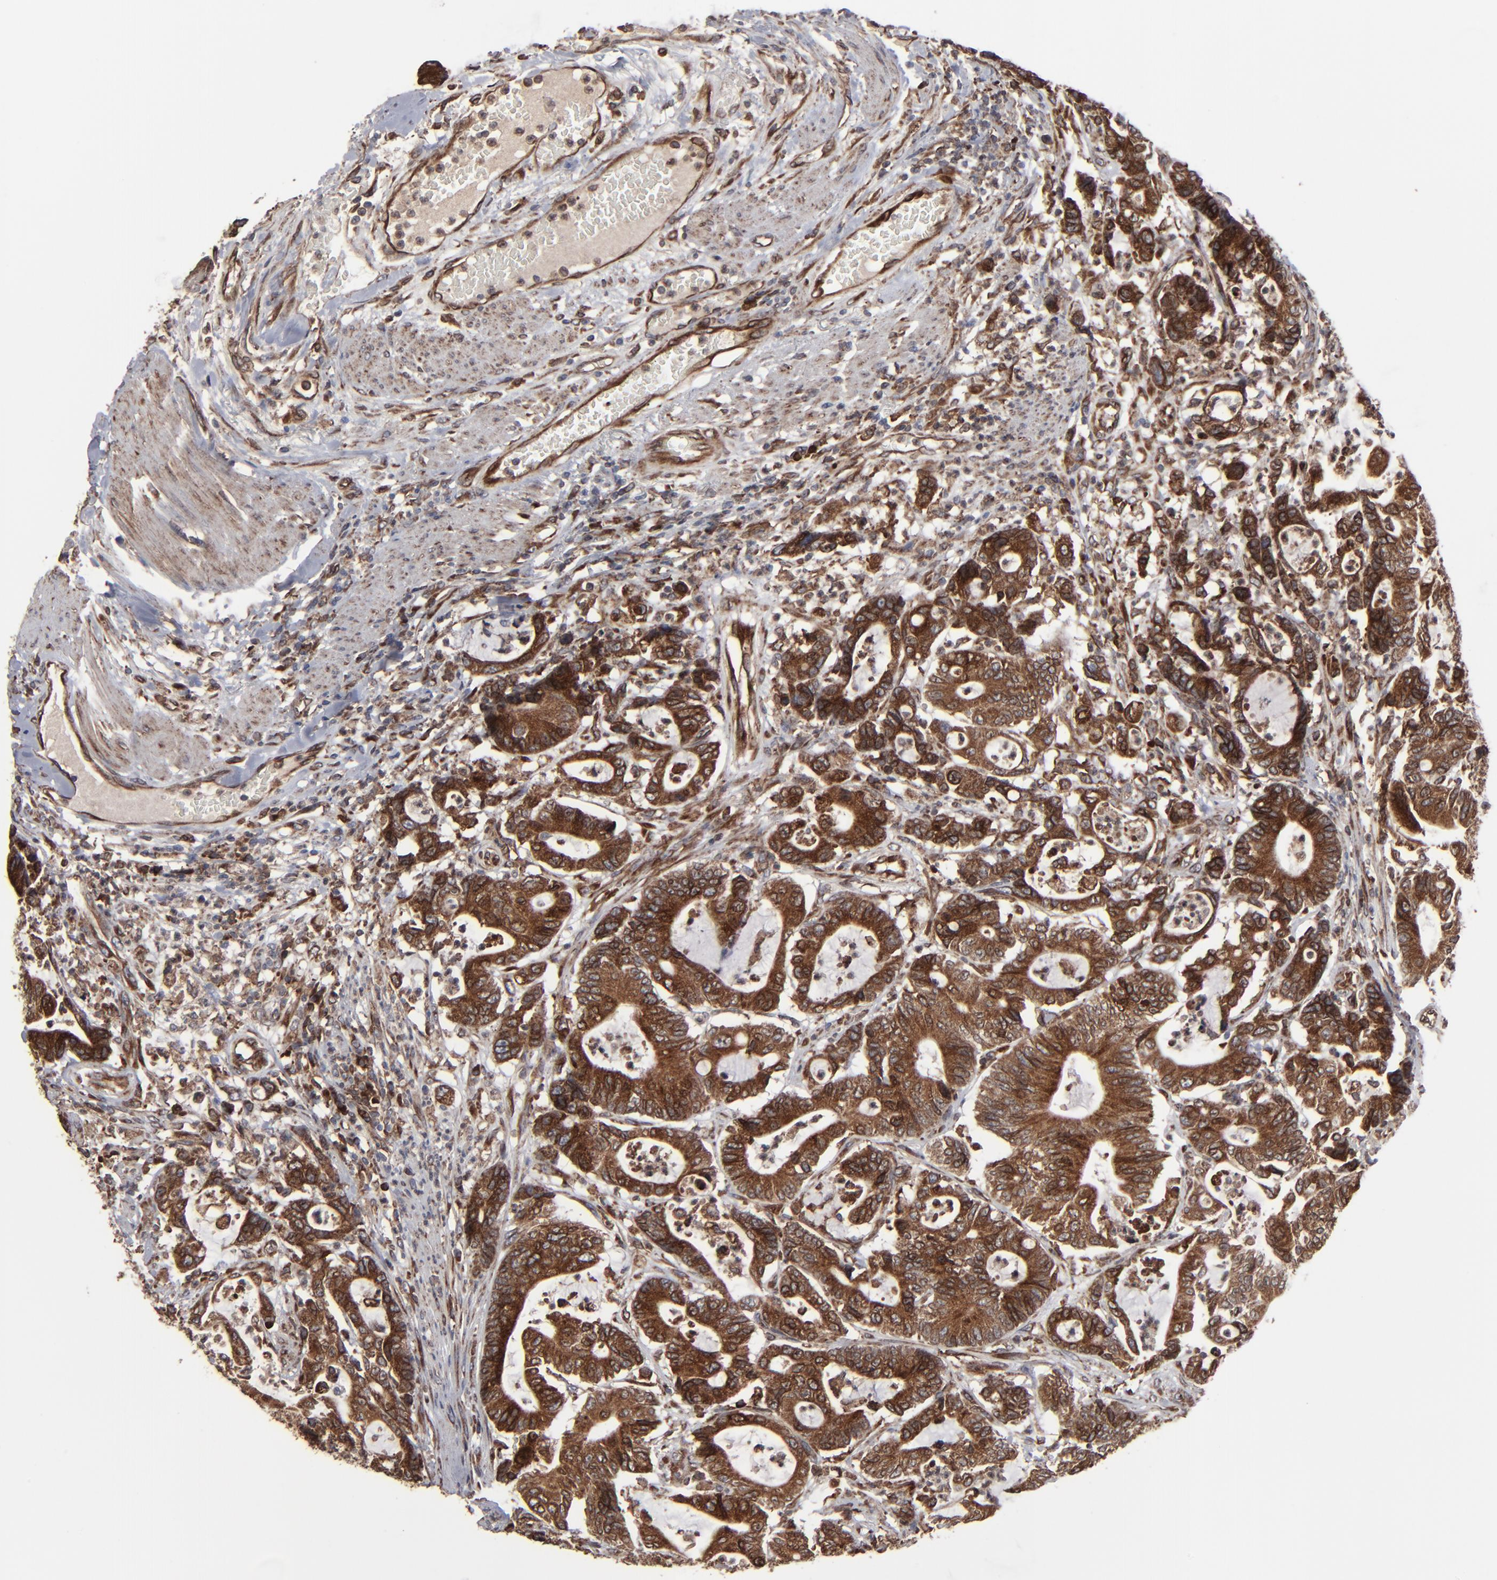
{"staining": {"intensity": "strong", "quantity": ">75%", "location": "cytoplasmic/membranous"}, "tissue": "colorectal cancer", "cell_type": "Tumor cells", "image_type": "cancer", "snomed": [{"axis": "morphology", "description": "Adenocarcinoma, NOS"}, {"axis": "topography", "description": "Colon"}], "caption": "Colorectal cancer stained with DAB IHC reveals high levels of strong cytoplasmic/membranous positivity in approximately >75% of tumor cells.", "gene": "CNIH1", "patient": {"sex": "female", "age": 84}}